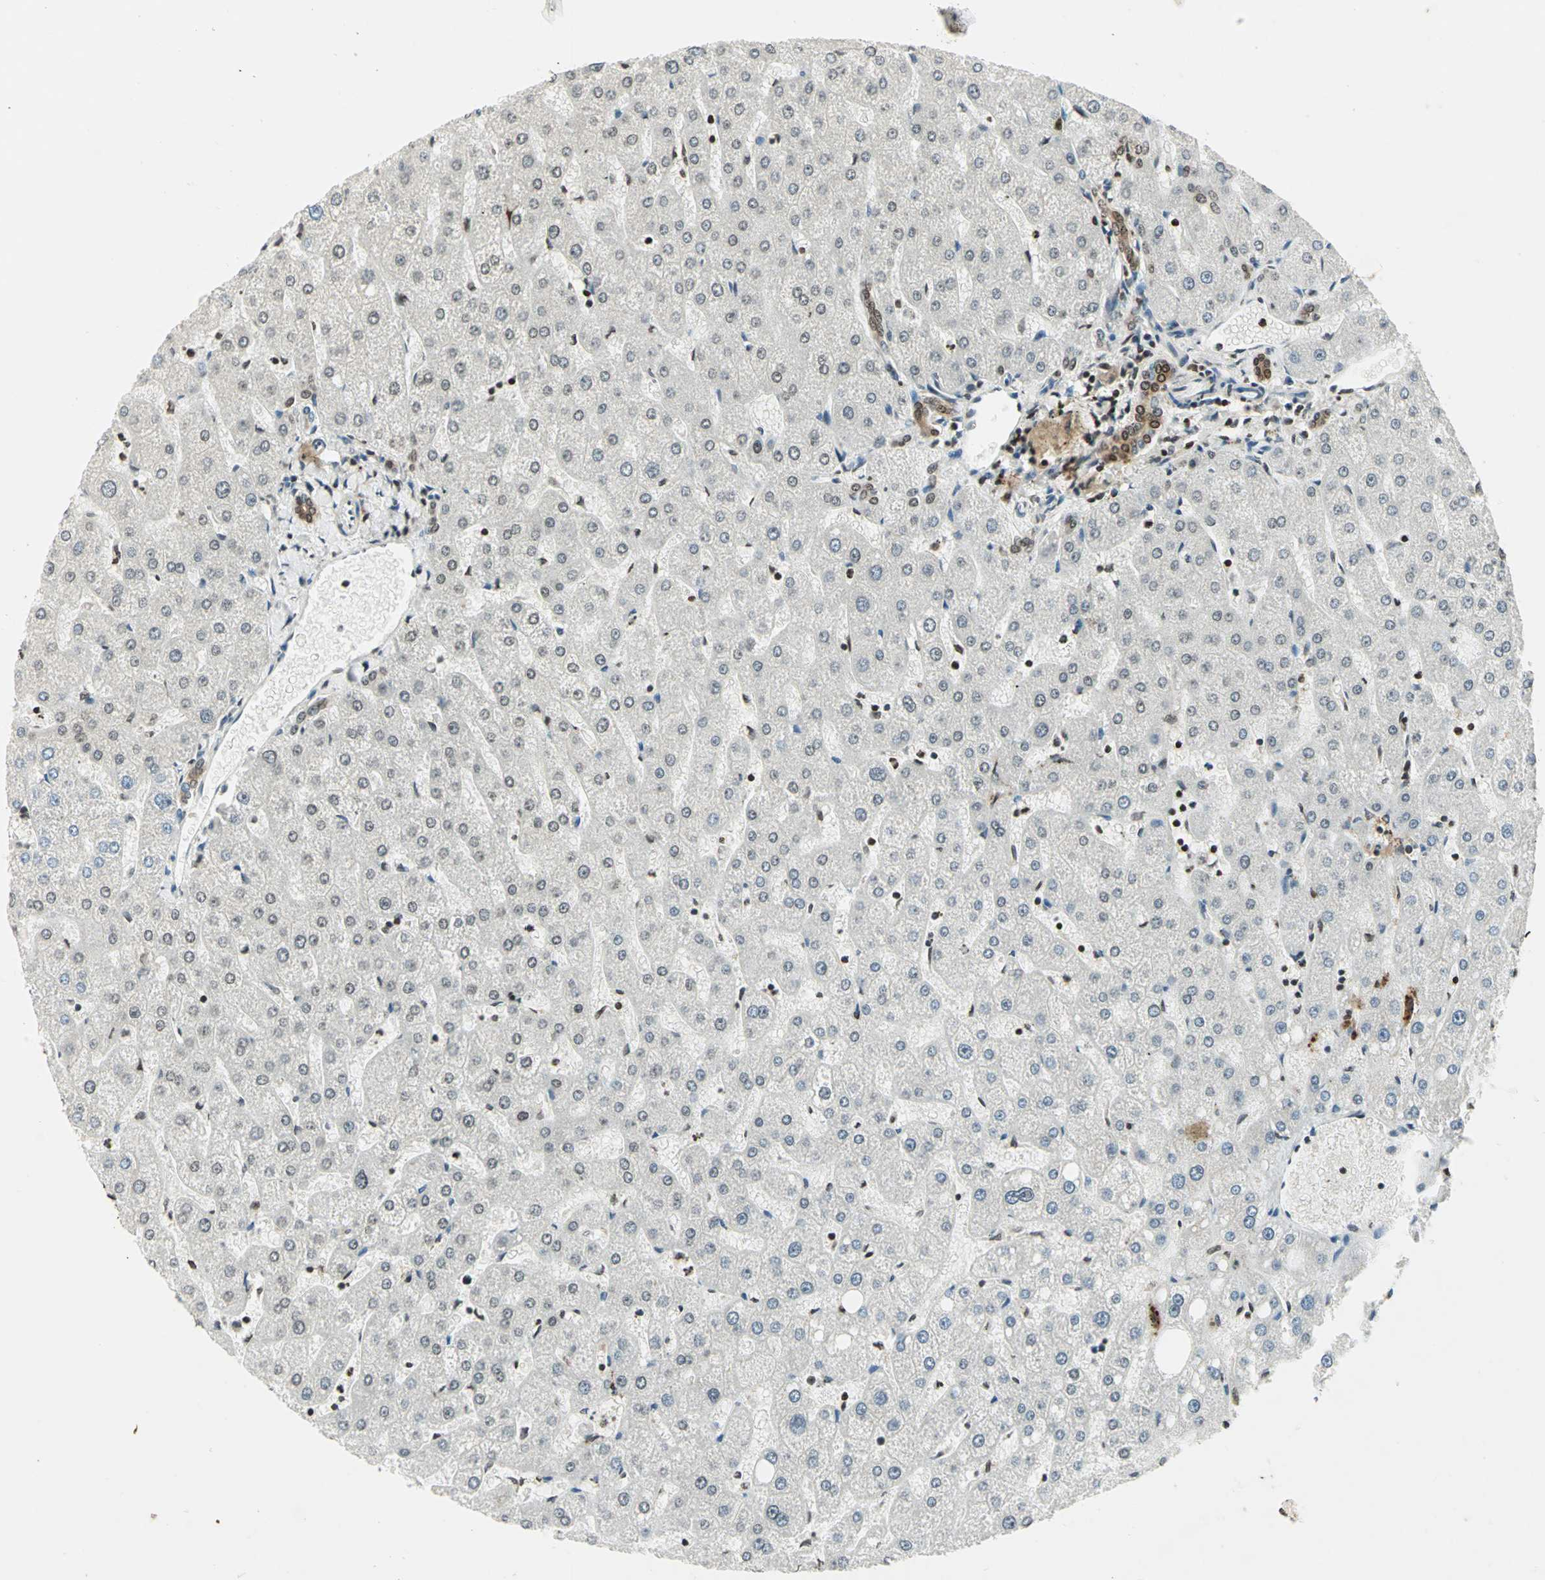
{"staining": {"intensity": "moderate", "quantity": ">75%", "location": "cytoplasmic/membranous"}, "tissue": "liver", "cell_type": "Cholangiocytes", "image_type": "normal", "snomed": [{"axis": "morphology", "description": "Normal tissue, NOS"}, {"axis": "topography", "description": "Liver"}], "caption": "High-power microscopy captured an immunohistochemistry (IHC) photomicrograph of normal liver, revealing moderate cytoplasmic/membranous expression in about >75% of cholangiocytes.", "gene": "LGALS3", "patient": {"sex": "male", "age": 67}}